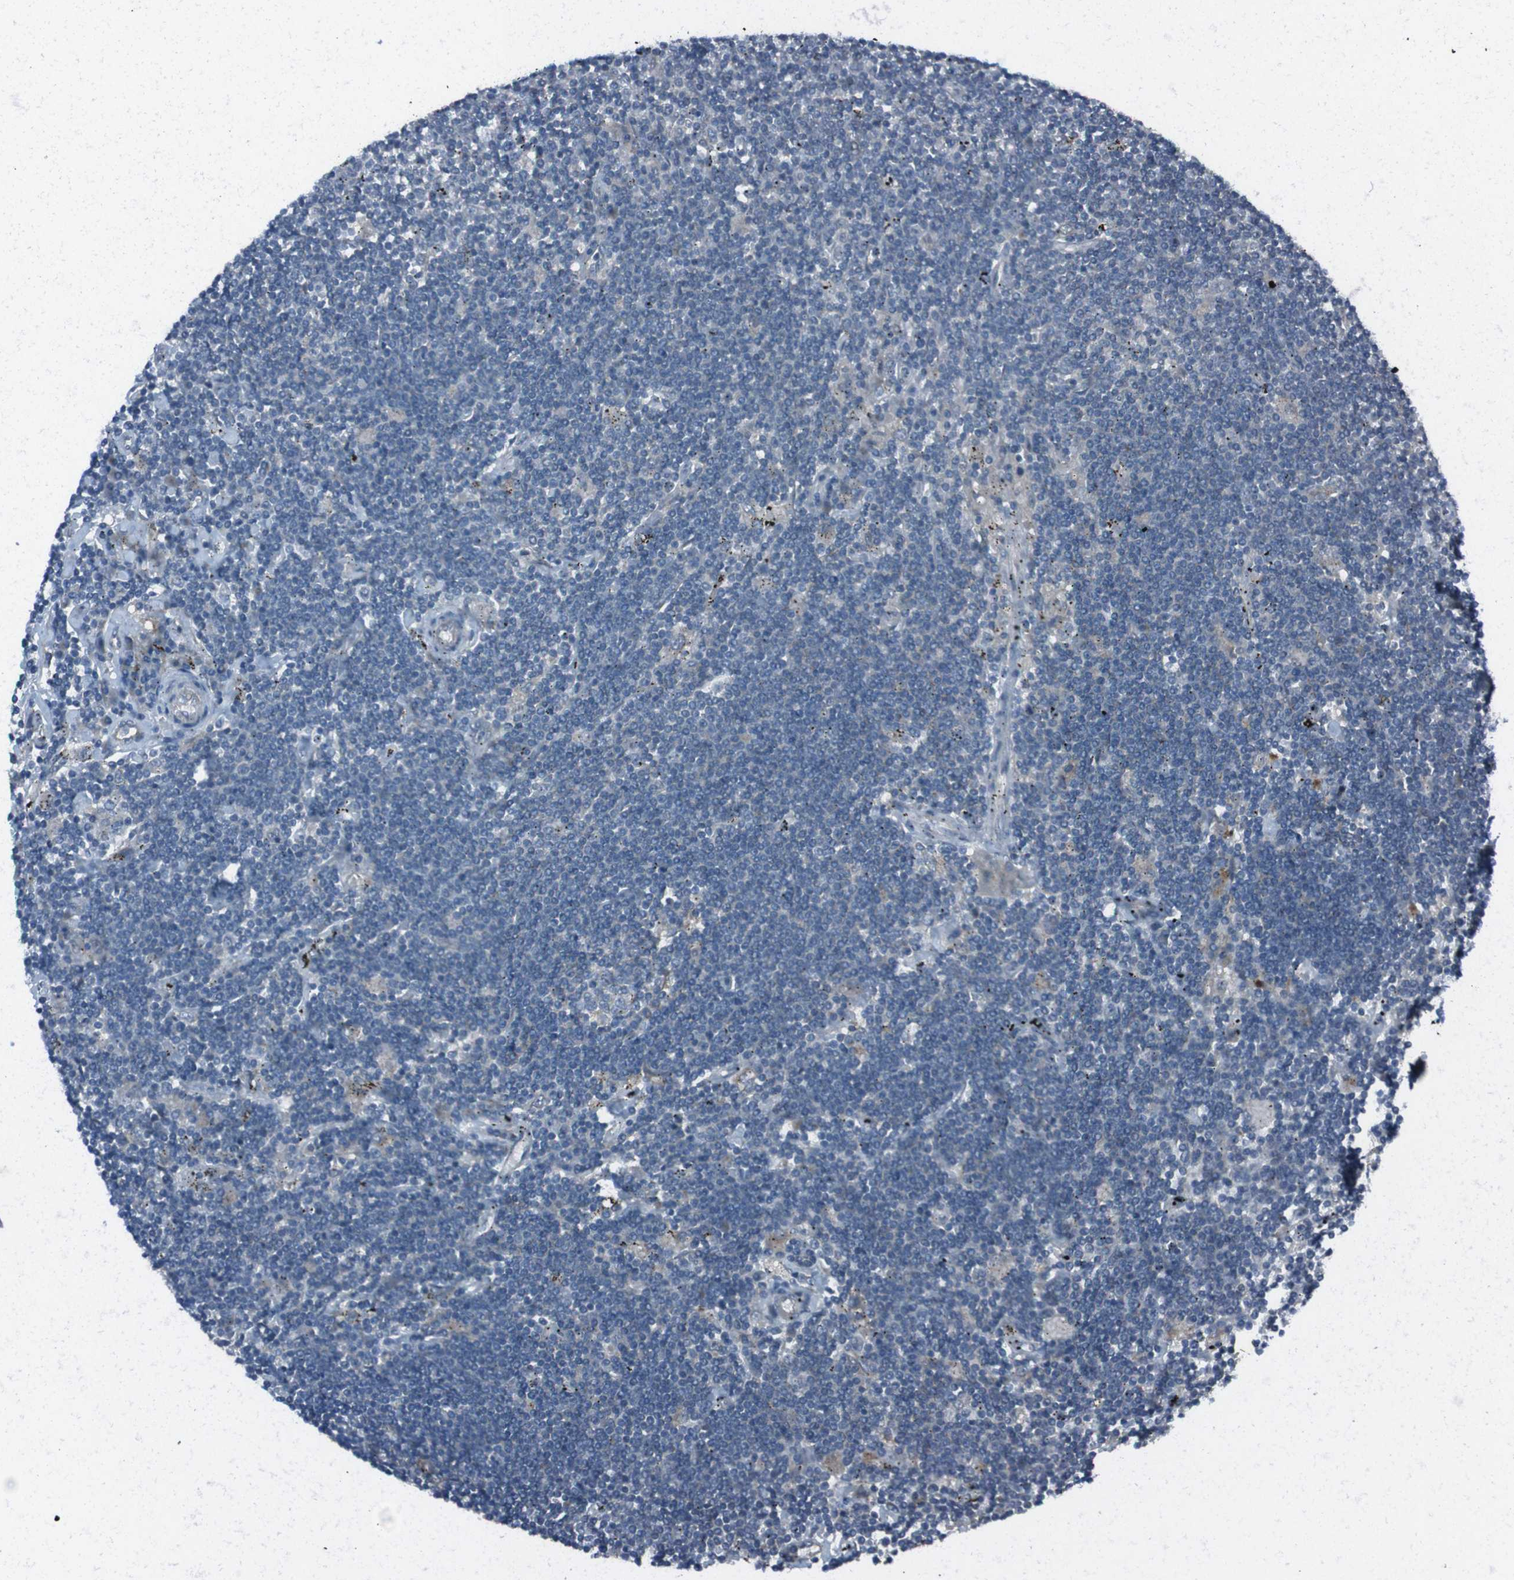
{"staining": {"intensity": "negative", "quantity": "none", "location": "none"}, "tissue": "lymphoma", "cell_type": "Tumor cells", "image_type": "cancer", "snomed": [{"axis": "morphology", "description": "Malignant lymphoma, non-Hodgkin's type, Low grade"}, {"axis": "topography", "description": "Spleen"}], "caption": "An immunohistochemistry photomicrograph of lymphoma is shown. There is no staining in tumor cells of lymphoma. The staining was performed using DAB (3,3'-diaminobenzidine) to visualize the protein expression in brown, while the nuclei were stained in blue with hematoxylin (Magnification: 20x).", "gene": "EFNA5", "patient": {"sex": "male", "age": 76}}